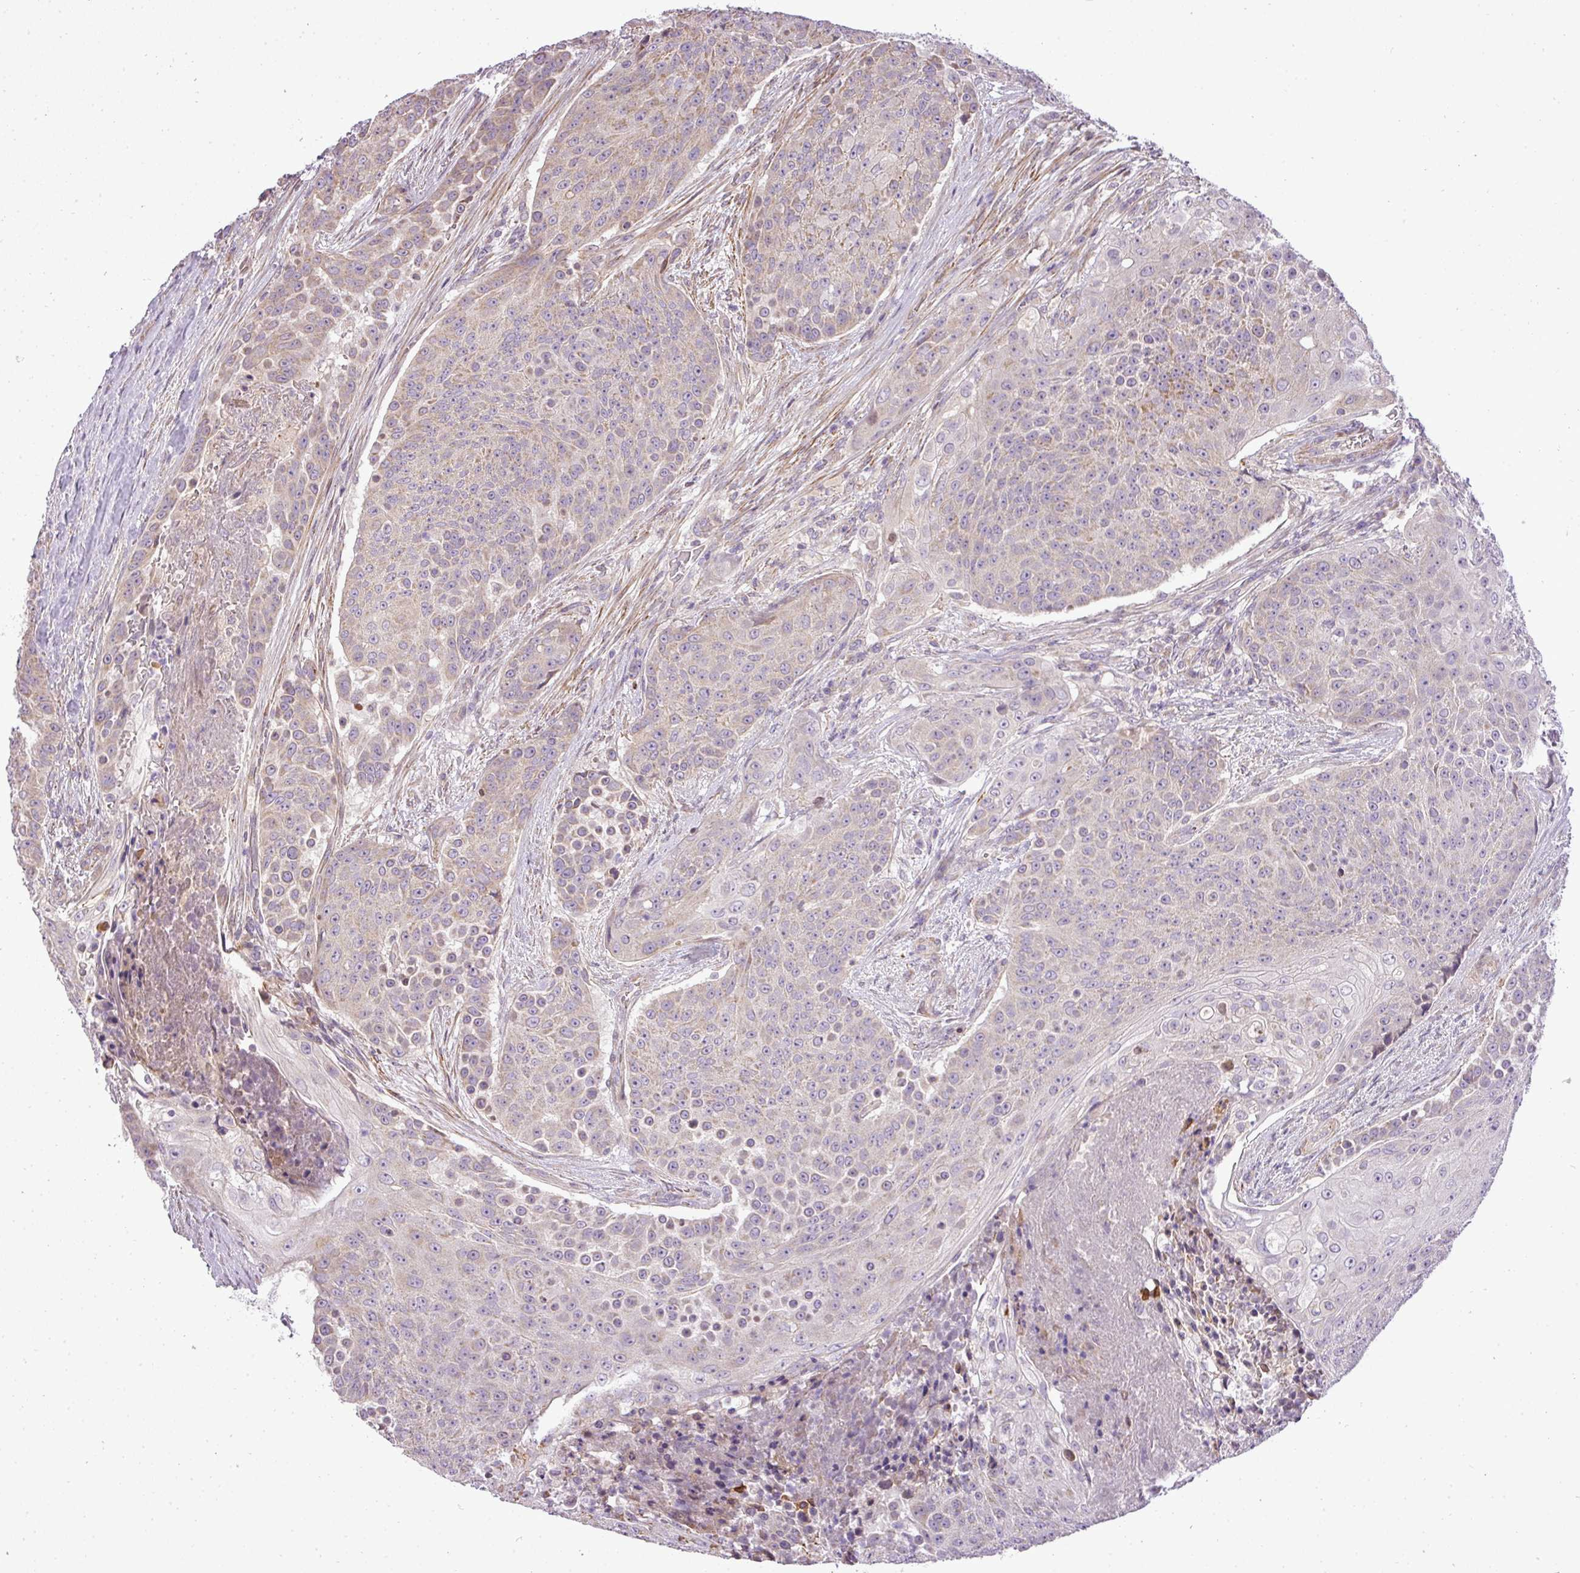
{"staining": {"intensity": "weak", "quantity": "<25%", "location": "cytoplasmic/membranous"}, "tissue": "urothelial cancer", "cell_type": "Tumor cells", "image_type": "cancer", "snomed": [{"axis": "morphology", "description": "Urothelial carcinoma, High grade"}, {"axis": "topography", "description": "Urinary bladder"}], "caption": "There is no significant expression in tumor cells of urothelial cancer.", "gene": "ZDHHC1", "patient": {"sex": "female", "age": 63}}